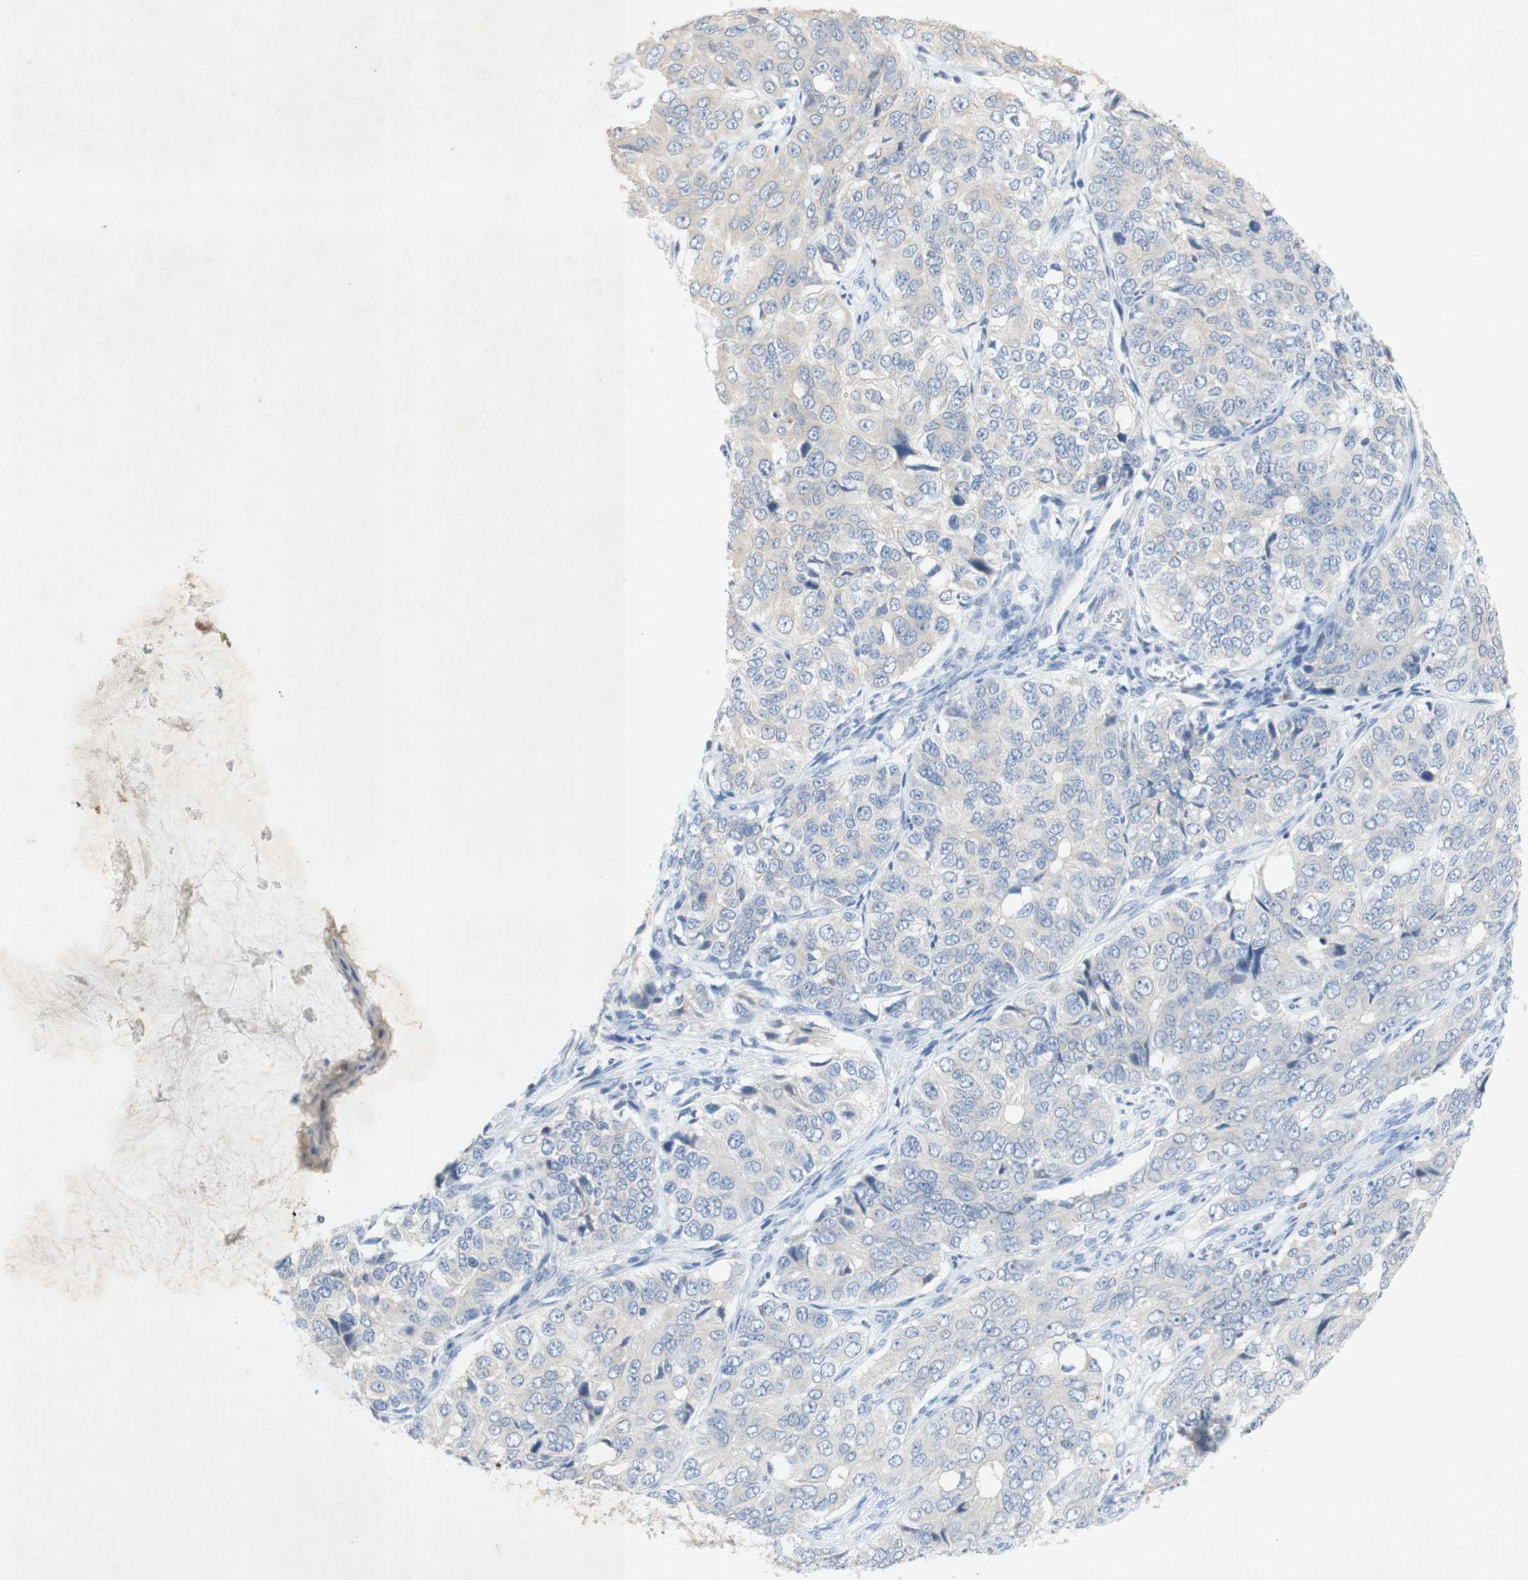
{"staining": {"intensity": "negative", "quantity": "none", "location": "none"}, "tissue": "ovarian cancer", "cell_type": "Tumor cells", "image_type": "cancer", "snomed": [{"axis": "morphology", "description": "Carcinoma, endometroid"}, {"axis": "topography", "description": "Ovary"}], "caption": "This is a image of IHC staining of ovarian cancer (endometroid carcinoma), which shows no positivity in tumor cells. (DAB (3,3'-diaminobenzidine) IHC, high magnification).", "gene": "EPO", "patient": {"sex": "female", "age": 51}}